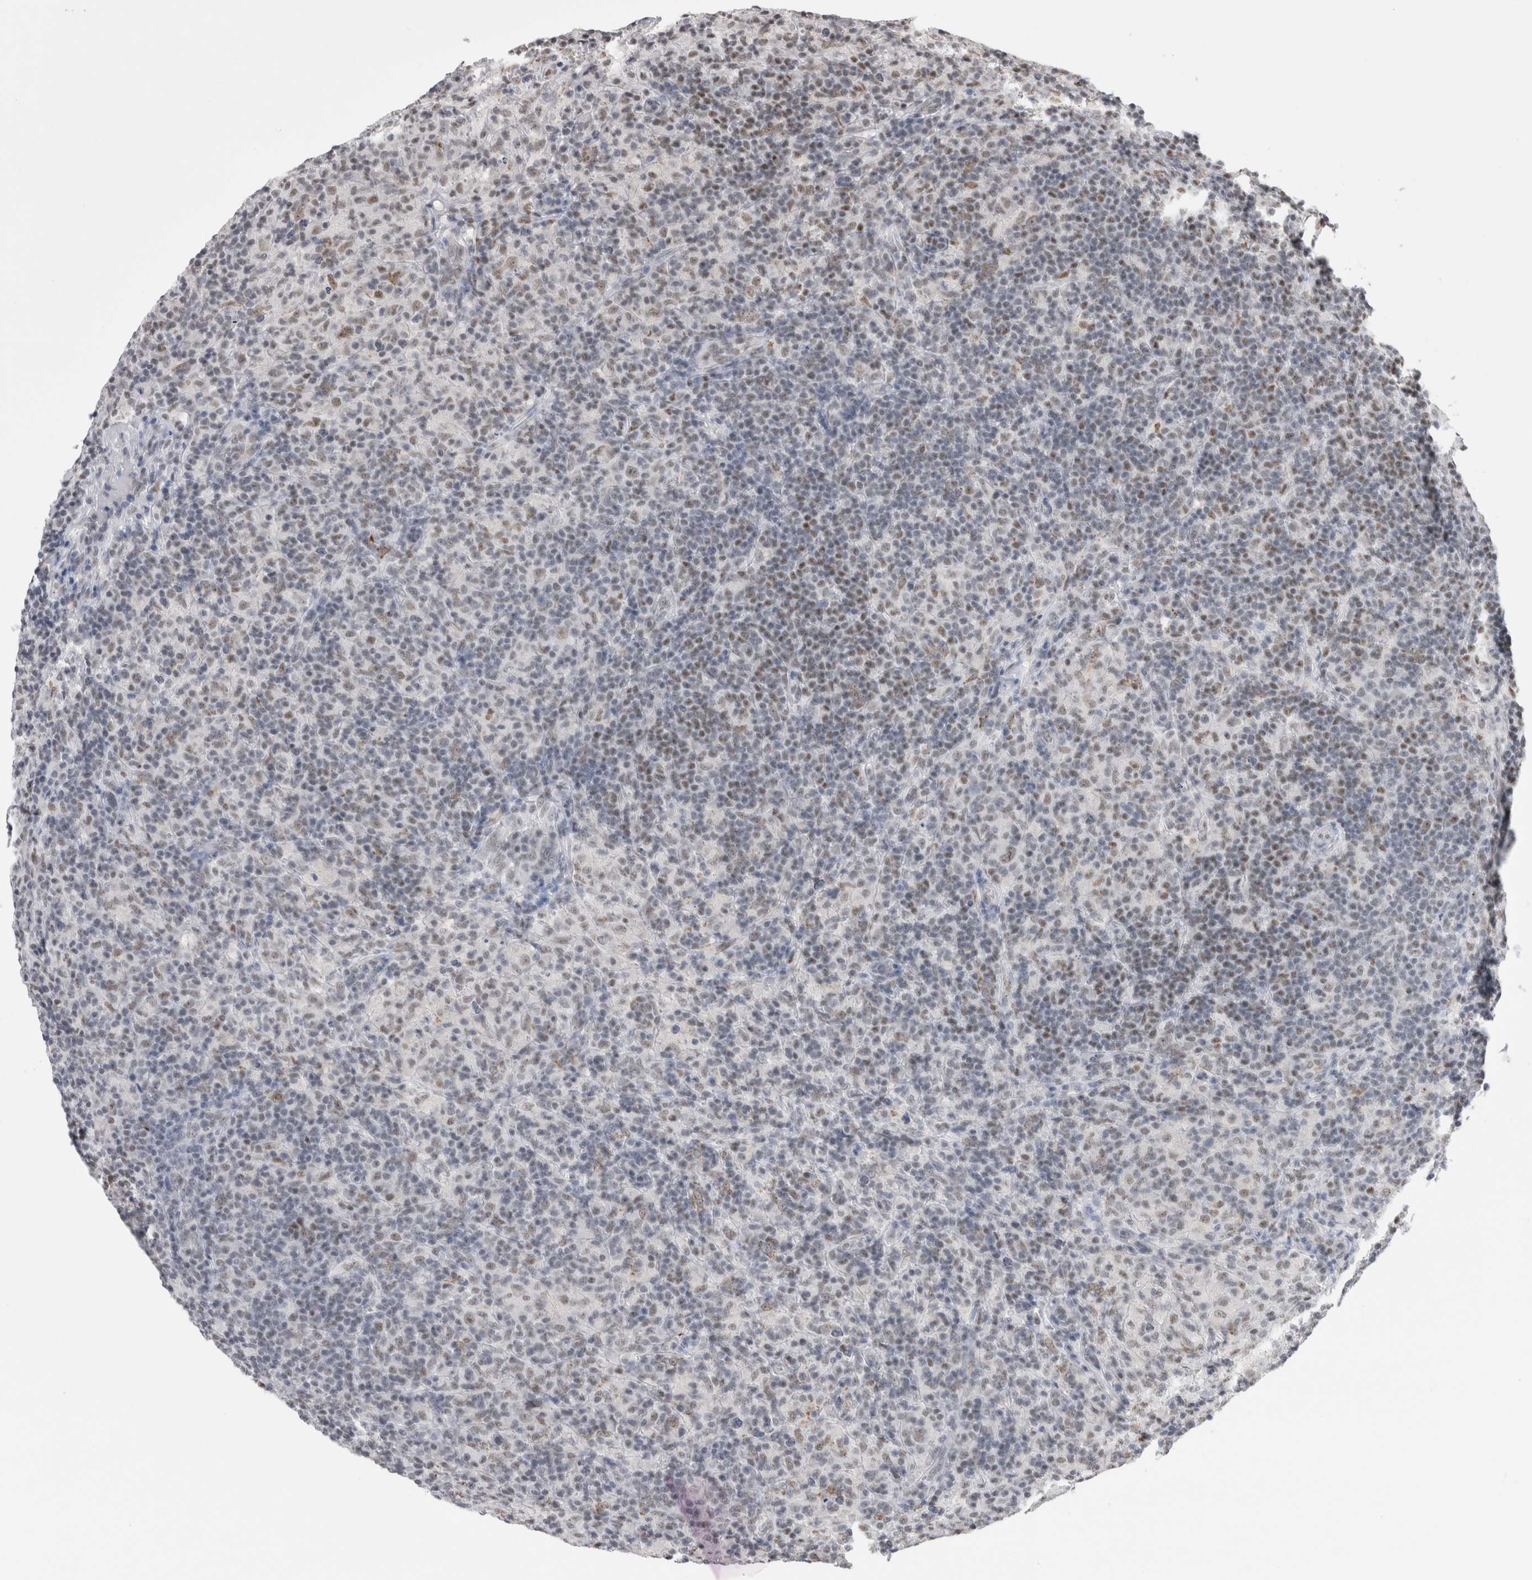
{"staining": {"intensity": "weak", "quantity": ">75%", "location": "nuclear"}, "tissue": "lymphoma", "cell_type": "Tumor cells", "image_type": "cancer", "snomed": [{"axis": "morphology", "description": "Hodgkin's disease, NOS"}, {"axis": "topography", "description": "Lymph node"}], "caption": "Weak nuclear expression for a protein is identified in about >75% of tumor cells of lymphoma using immunohistochemistry (IHC).", "gene": "DAXX", "patient": {"sex": "male", "age": 70}}